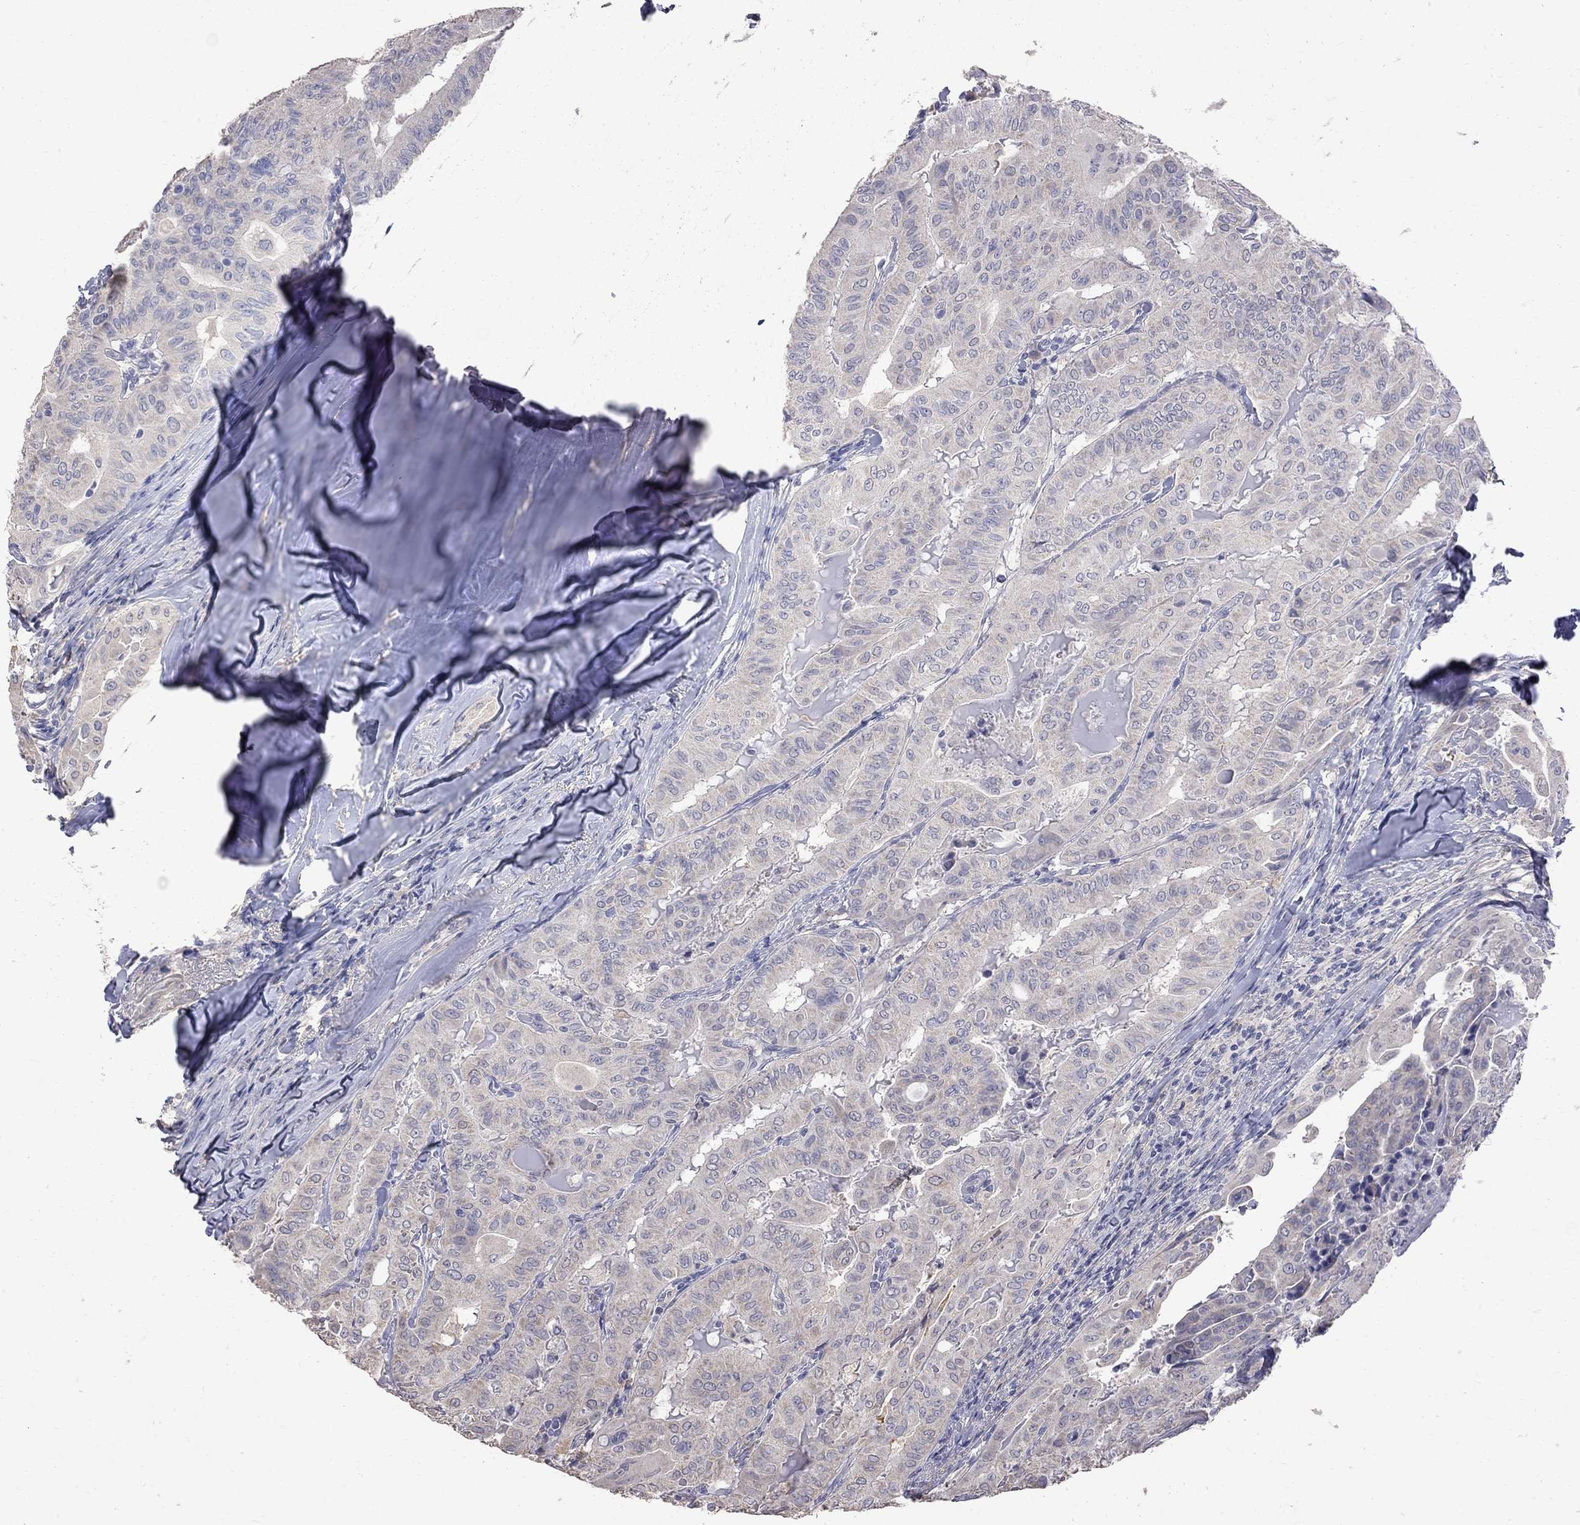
{"staining": {"intensity": "negative", "quantity": "none", "location": "none"}, "tissue": "thyroid cancer", "cell_type": "Tumor cells", "image_type": "cancer", "snomed": [{"axis": "morphology", "description": "Papillary adenocarcinoma, NOS"}, {"axis": "topography", "description": "Thyroid gland"}], "caption": "Histopathology image shows no protein expression in tumor cells of thyroid cancer tissue.", "gene": "CKAP2", "patient": {"sex": "female", "age": 68}}